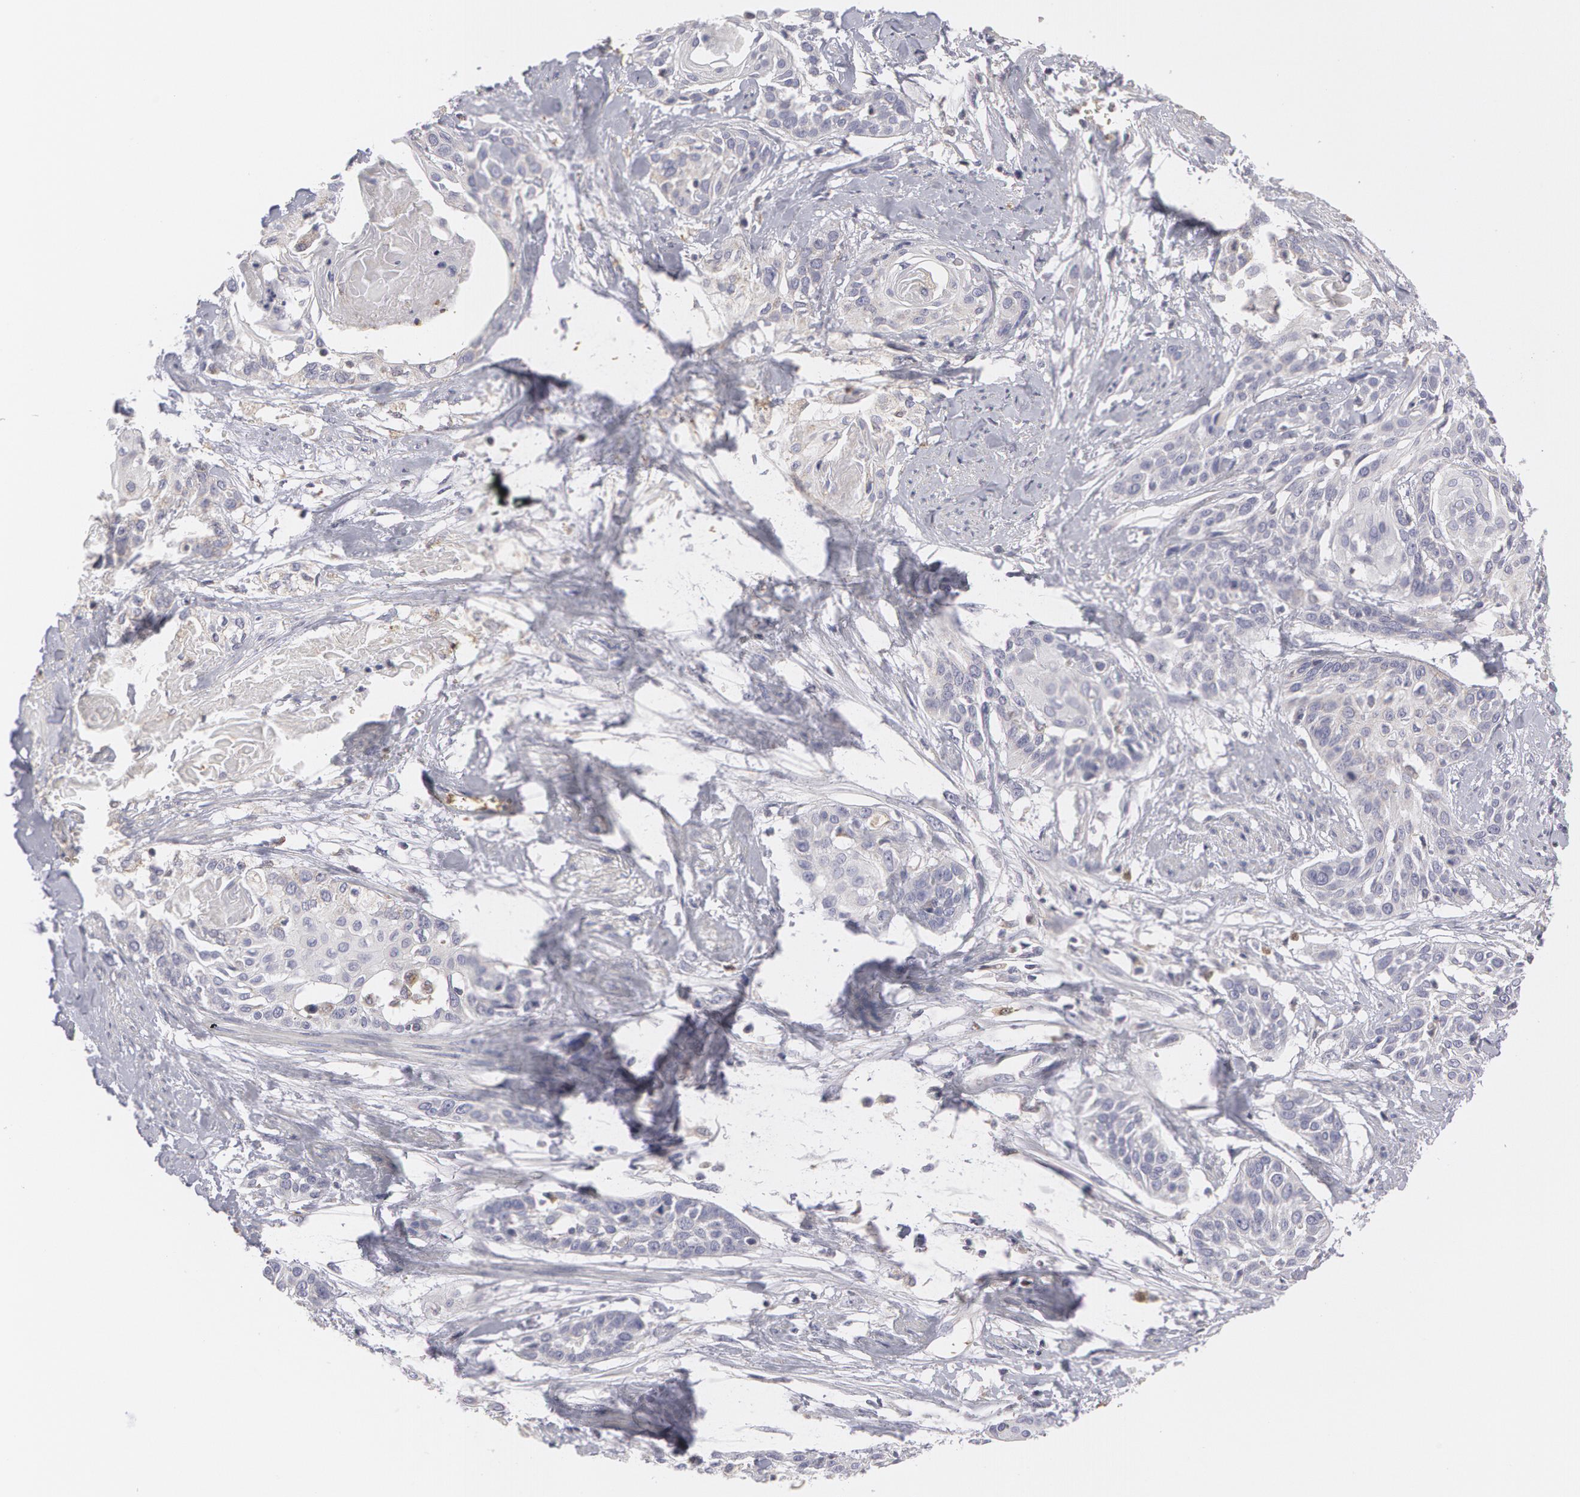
{"staining": {"intensity": "weak", "quantity": "<25%", "location": "cytoplasmic/membranous"}, "tissue": "cervical cancer", "cell_type": "Tumor cells", "image_type": "cancer", "snomed": [{"axis": "morphology", "description": "Squamous cell carcinoma, NOS"}, {"axis": "topography", "description": "Cervix"}], "caption": "This is an immunohistochemistry (IHC) histopathology image of squamous cell carcinoma (cervical). There is no positivity in tumor cells.", "gene": "CAT", "patient": {"sex": "female", "age": 57}}